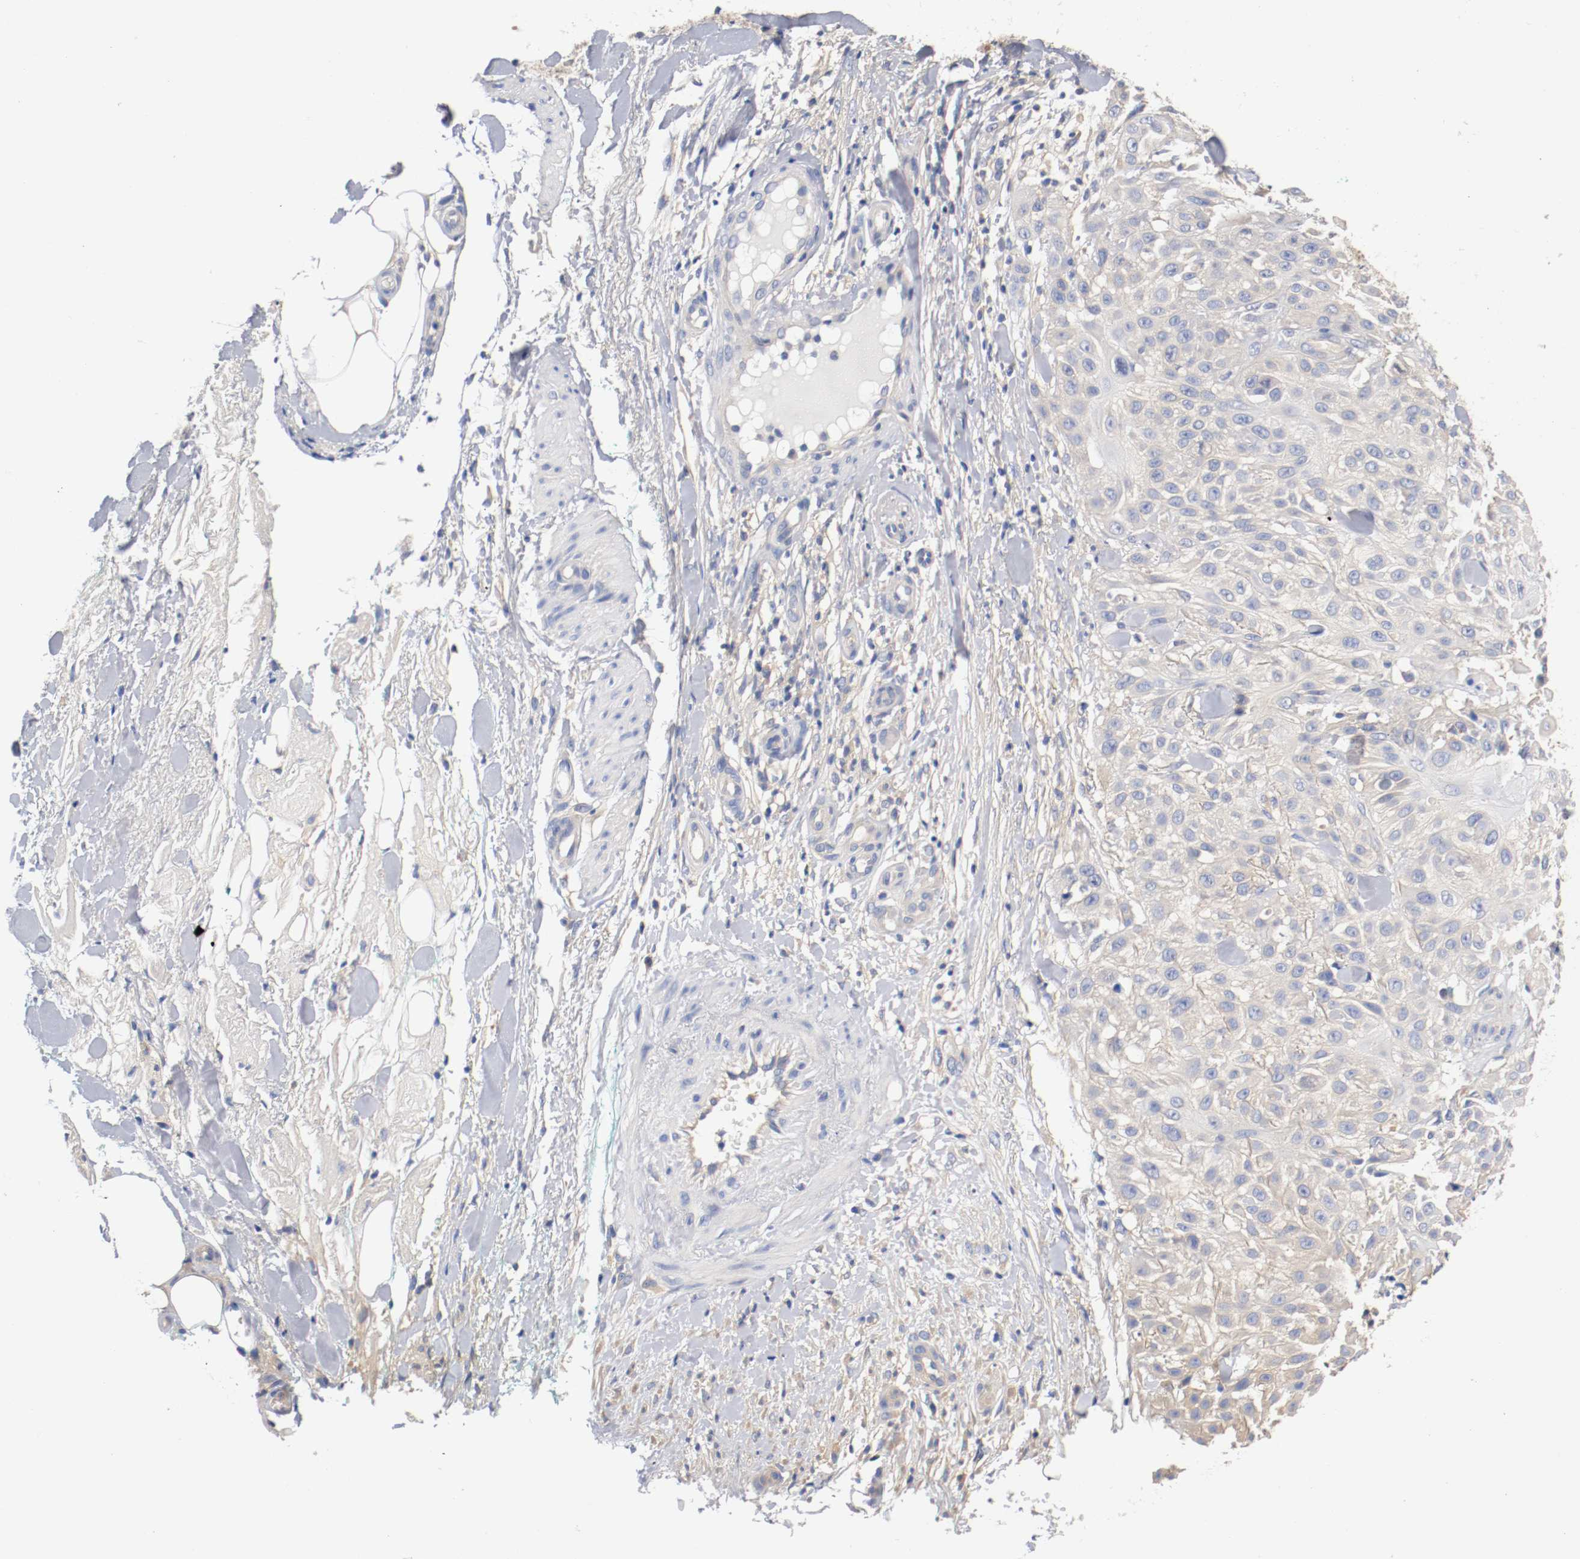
{"staining": {"intensity": "weak", "quantity": "<25%", "location": "cytoplasmic/membranous"}, "tissue": "skin cancer", "cell_type": "Tumor cells", "image_type": "cancer", "snomed": [{"axis": "morphology", "description": "Squamous cell carcinoma, NOS"}, {"axis": "topography", "description": "Skin"}], "caption": "Tumor cells show no significant protein staining in skin cancer (squamous cell carcinoma).", "gene": "HGS", "patient": {"sex": "female", "age": 42}}